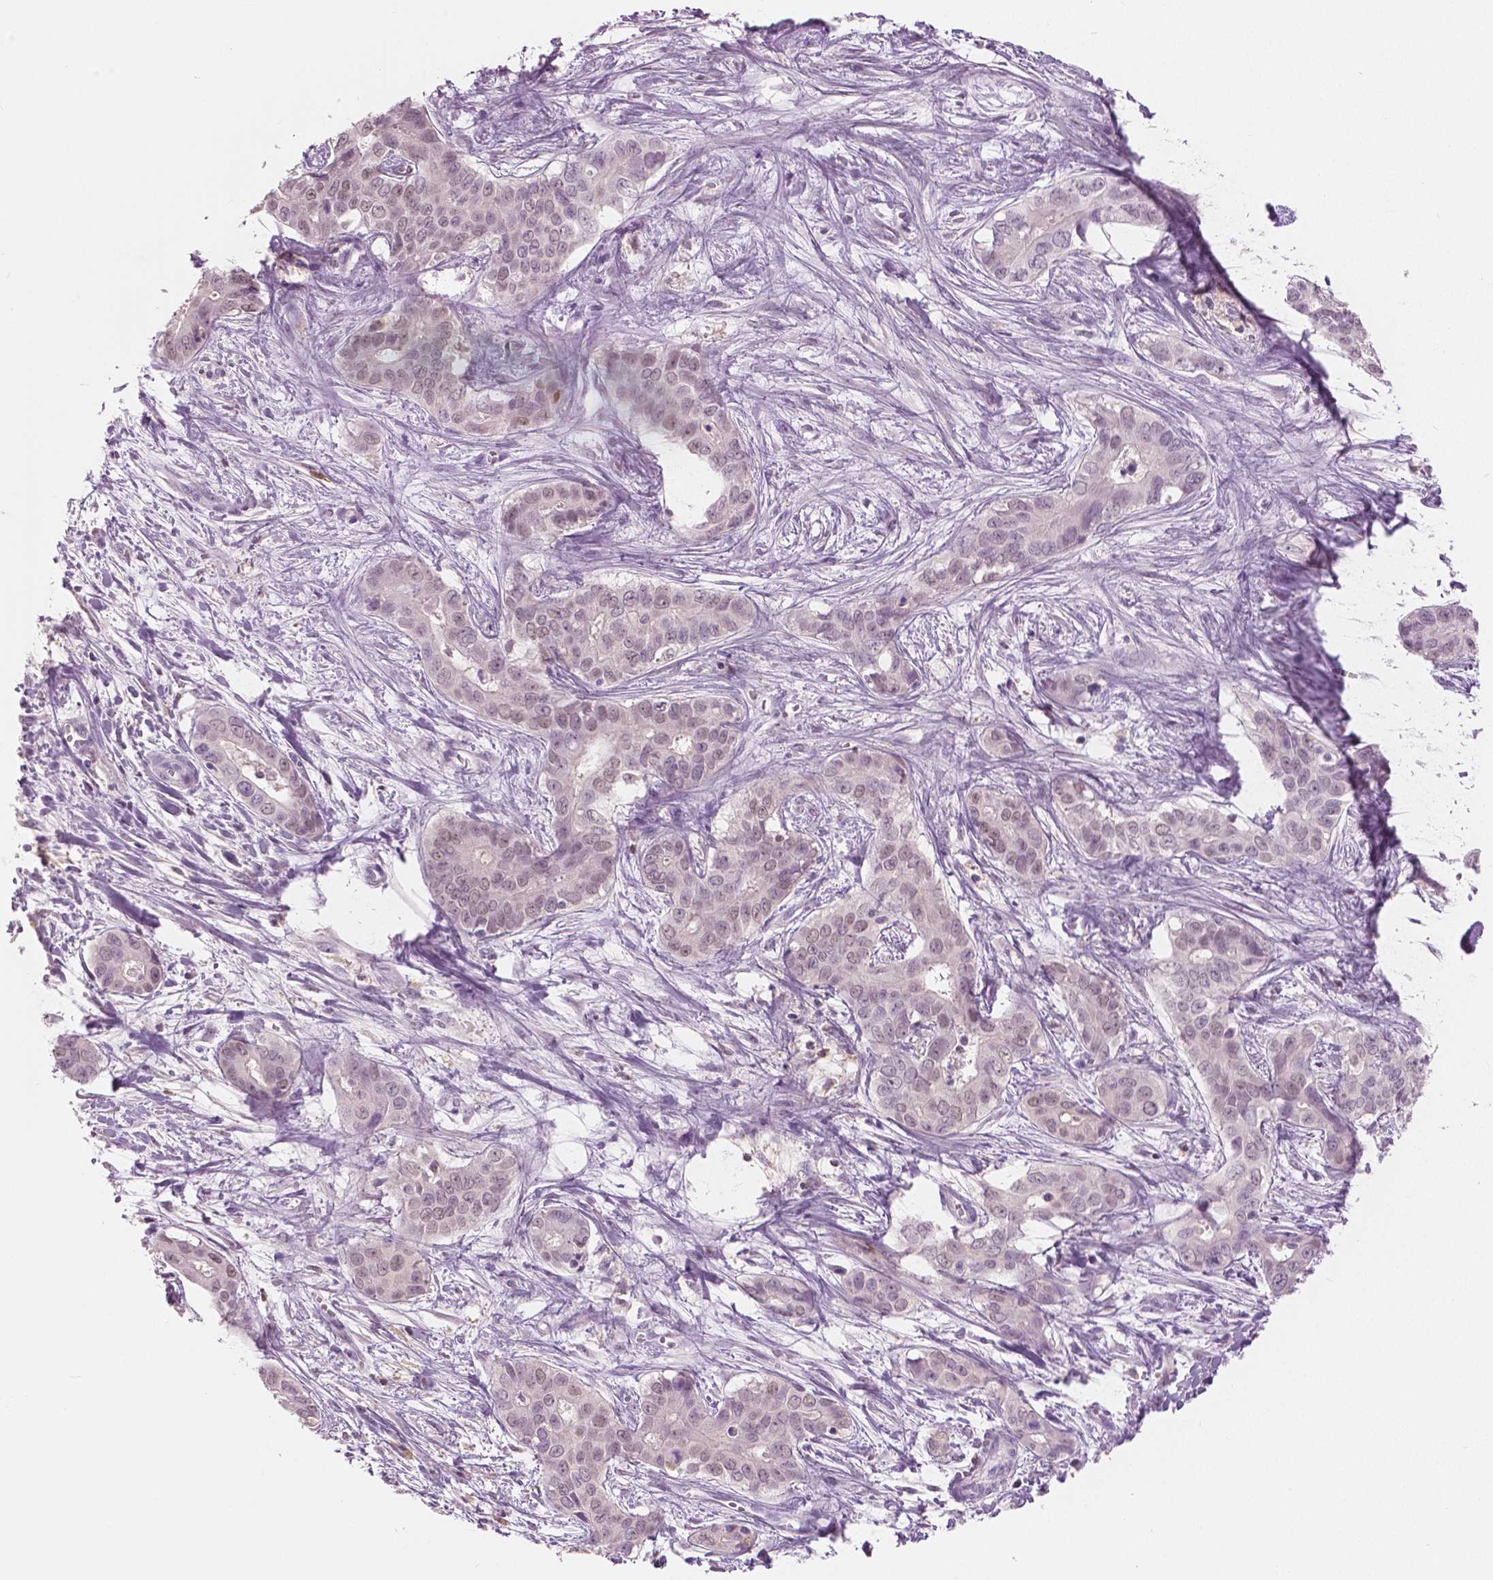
{"staining": {"intensity": "negative", "quantity": "none", "location": "none"}, "tissue": "liver cancer", "cell_type": "Tumor cells", "image_type": "cancer", "snomed": [{"axis": "morphology", "description": "Cholangiocarcinoma"}, {"axis": "topography", "description": "Liver"}], "caption": "Histopathology image shows no protein expression in tumor cells of liver cancer (cholangiocarcinoma) tissue.", "gene": "GALM", "patient": {"sex": "female", "age": 65}}